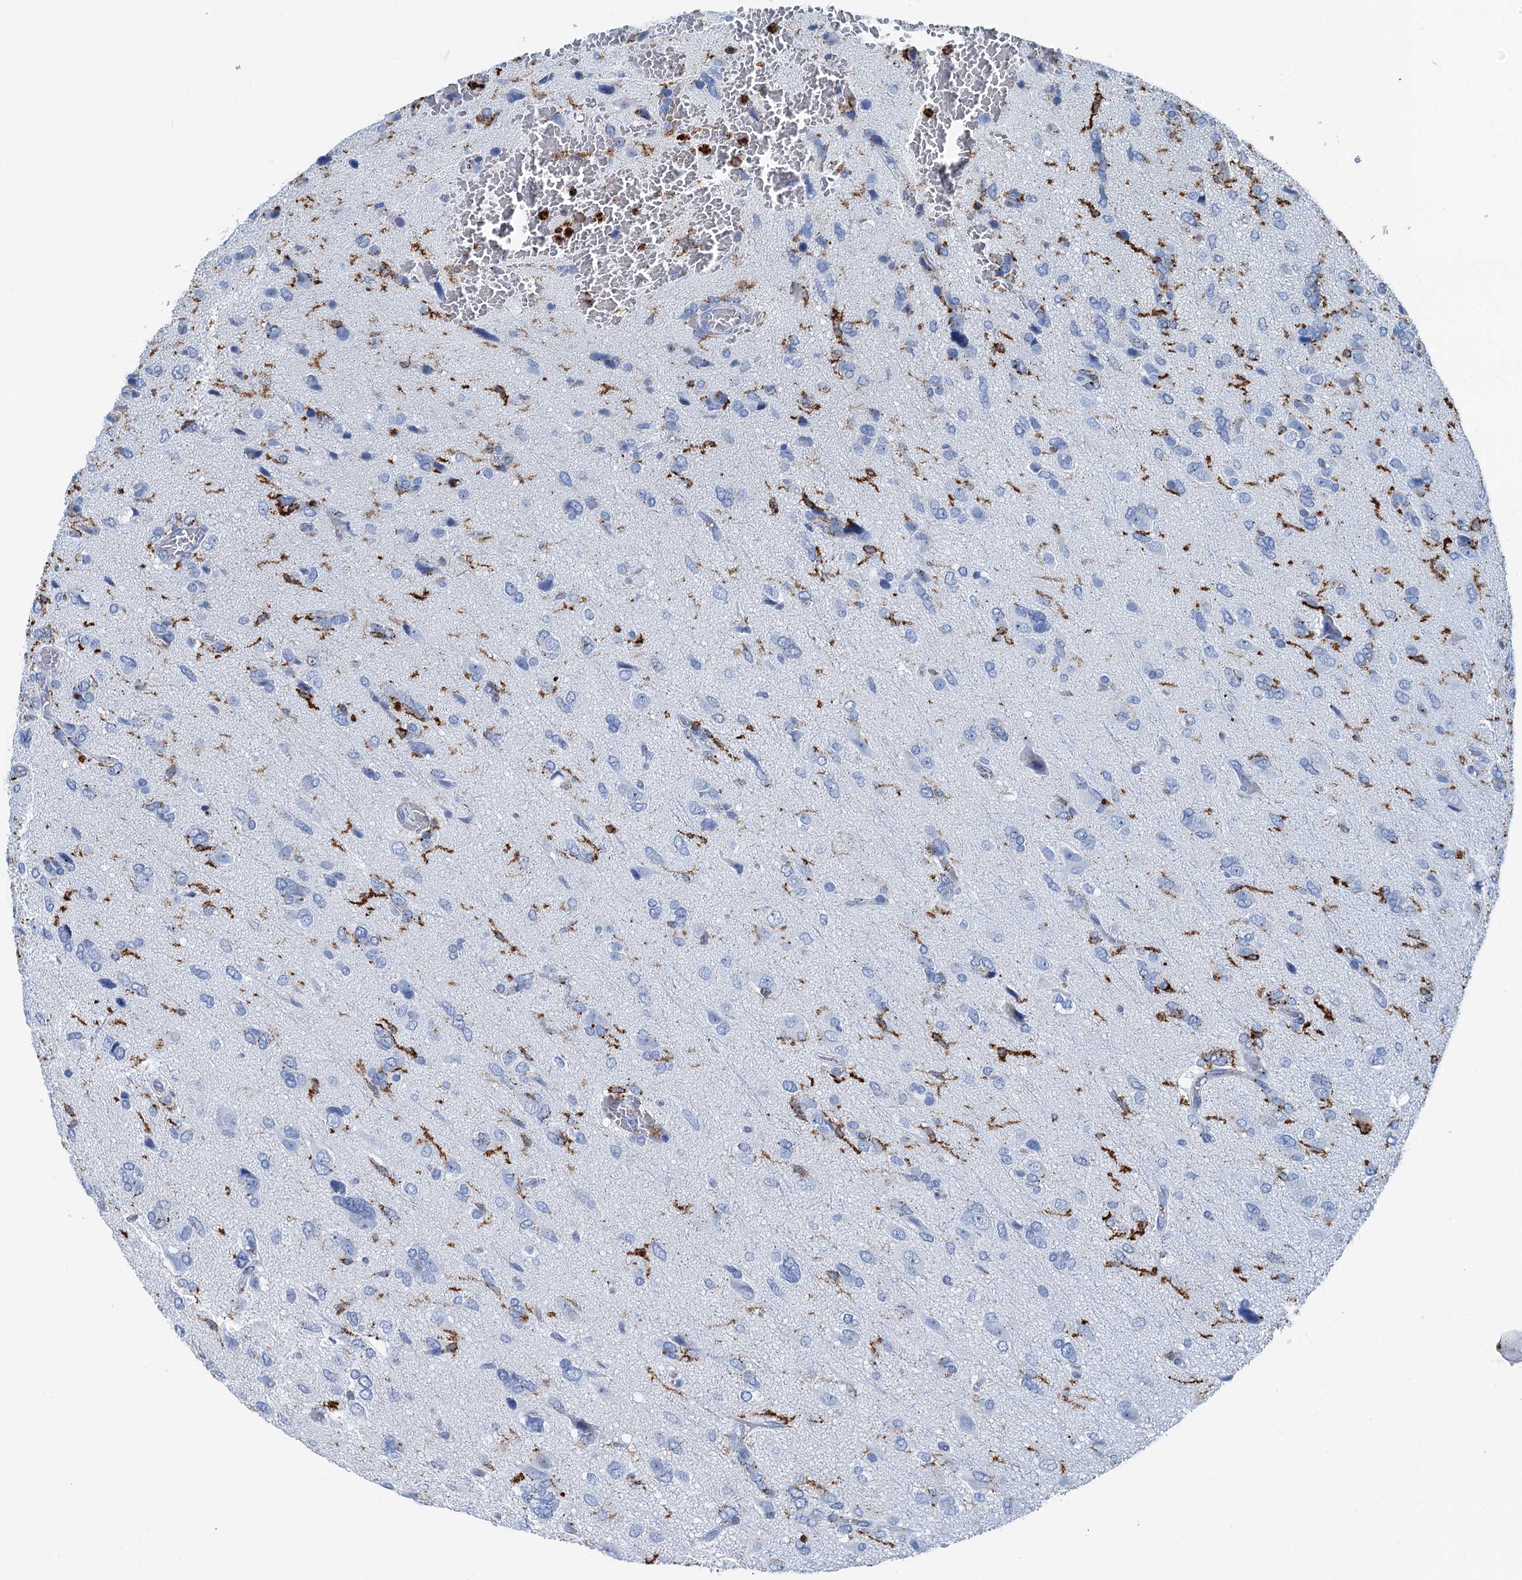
{"staining": {"intensity": "negative", "quantity": "none", "location": "none"}, "tissue": "glioma", "cell_type": "Tumor cells", "image_type": "cancer", "snomed": [{"axis": "morphology", "description": "Glioma, malignant, High grade"}, {"axis": "topography", "description": "Brain"}], "caption": "Immunohistochemistry image of neoplastic tissue: human malignant high-grade glioma stained with DAB (3,3'-diaminobenzidine) exhibits no significant protein positivity in tumor cells.", "gene": "PLAC8", "patient": {"sex": "female", "age": 59}}